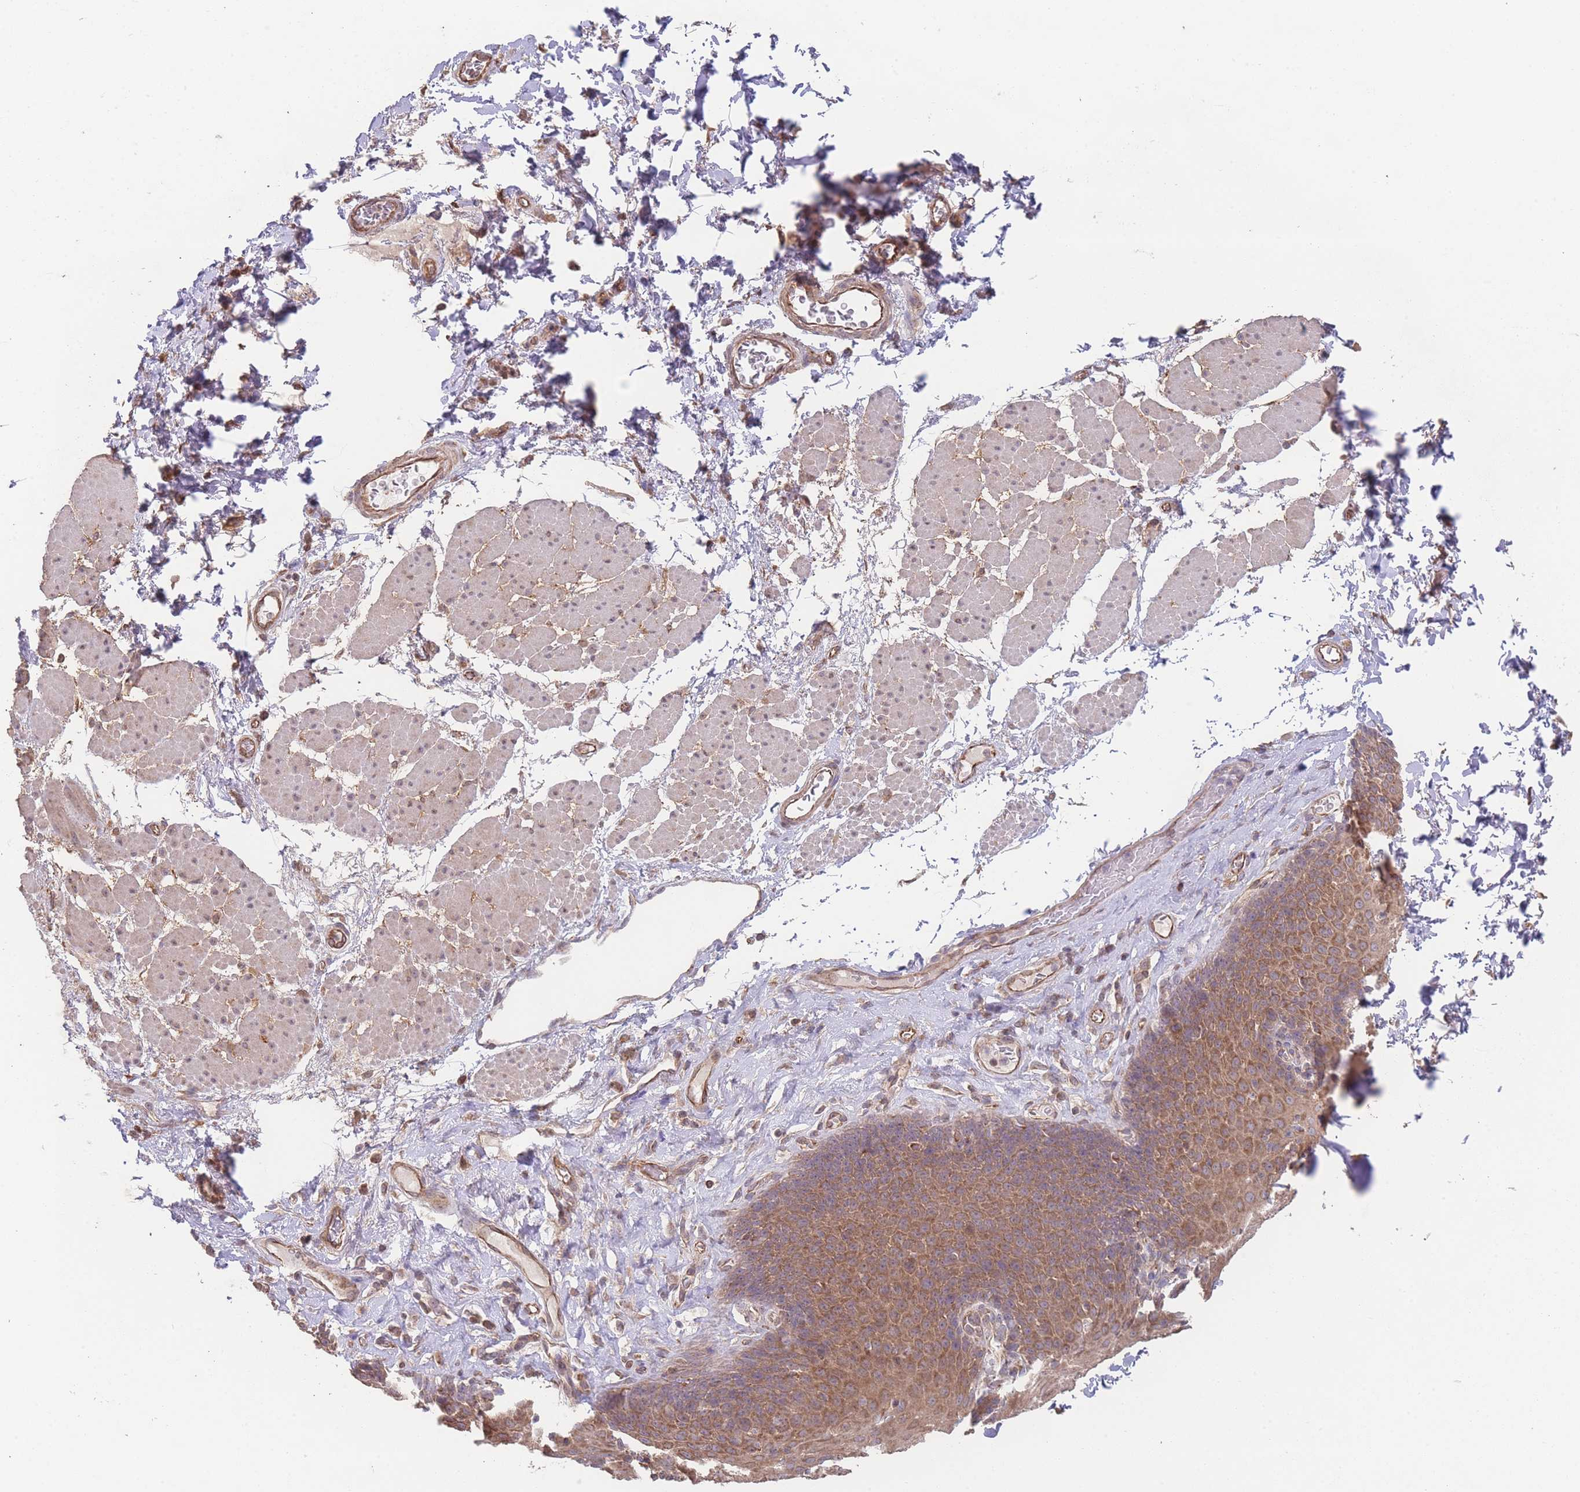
{"staining": {"intensity": "moderate", "quantity": ">75%", "location": "cytoplasmic/membranous"}, "tissue": "esophagus", "cell_type": "Squamous epithelial cells", "image_type": "normal", "snomed": [{"axis": "morphology", "description": "Normal tissue, NOS"}, {"axis": "topography", "description": "Esophagus"}], "caption": "Protein staining of benign esophagus displays moderate cytoplasmic/membranous positivity in about >75% of squamous epithelial cells. The protein of interest is stained brown, and the nuclei are stained in blue (DAB IHC with brightfield microscopy, high magnification).", "gene": "PXMP4", "patient": {"sex": "female", "age": 66}}